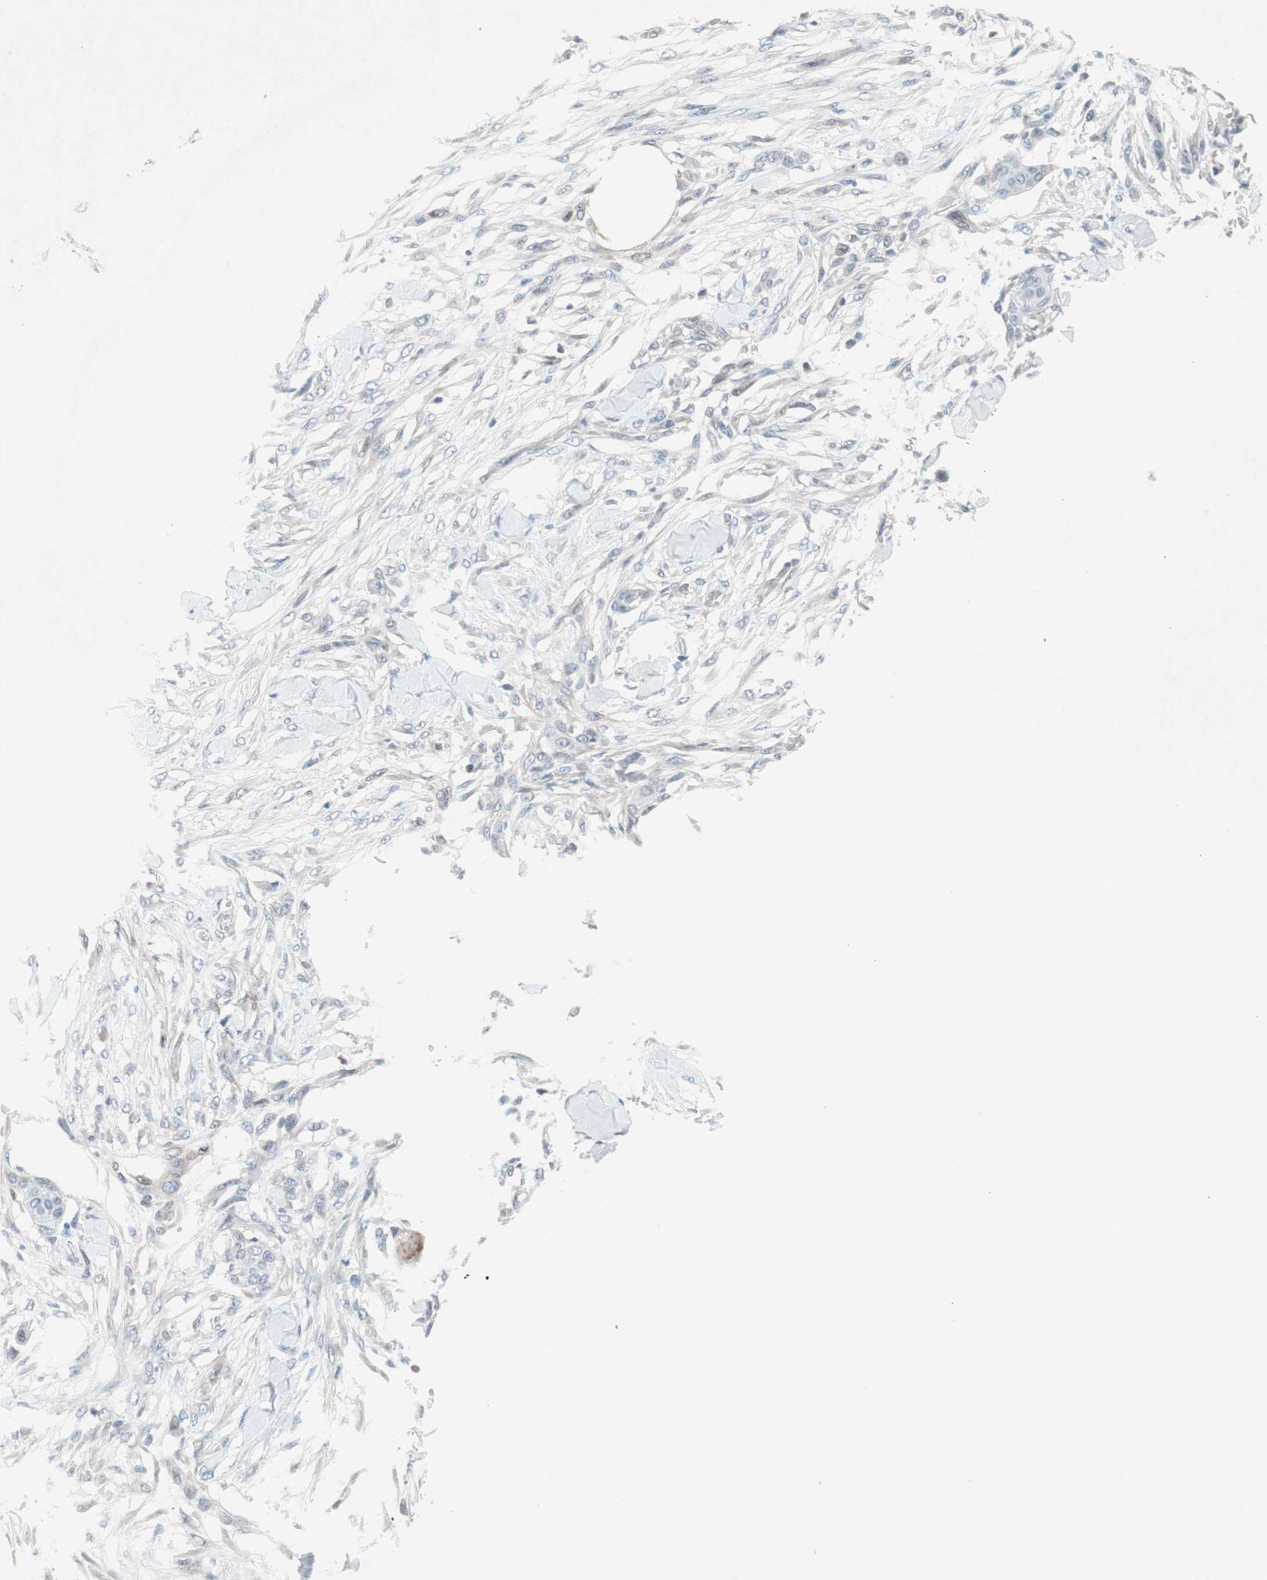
{"staining": {"intensity": "negative", "quantity": "none", "location": "none"}, "tissue": "skin cancer", "cell_type": "Tumor cells", "image_type": "cancer", "snomed": [{"axis": "morphology", "description": "Squamous cell carcinoma, NOS"}, {"axis": "topography", "description": "Skin"}], "caption": "High magnification brightfield microscopy of squamous cell carcinoma (skin) stained with DAB (3,3'-diaminobenzidine) (brown) and counterstained with hematoxylin (blue): tumor cells show no significant positivity.", "gene": "ARNT2", "patient": {"sex": "female", "age": 59}}